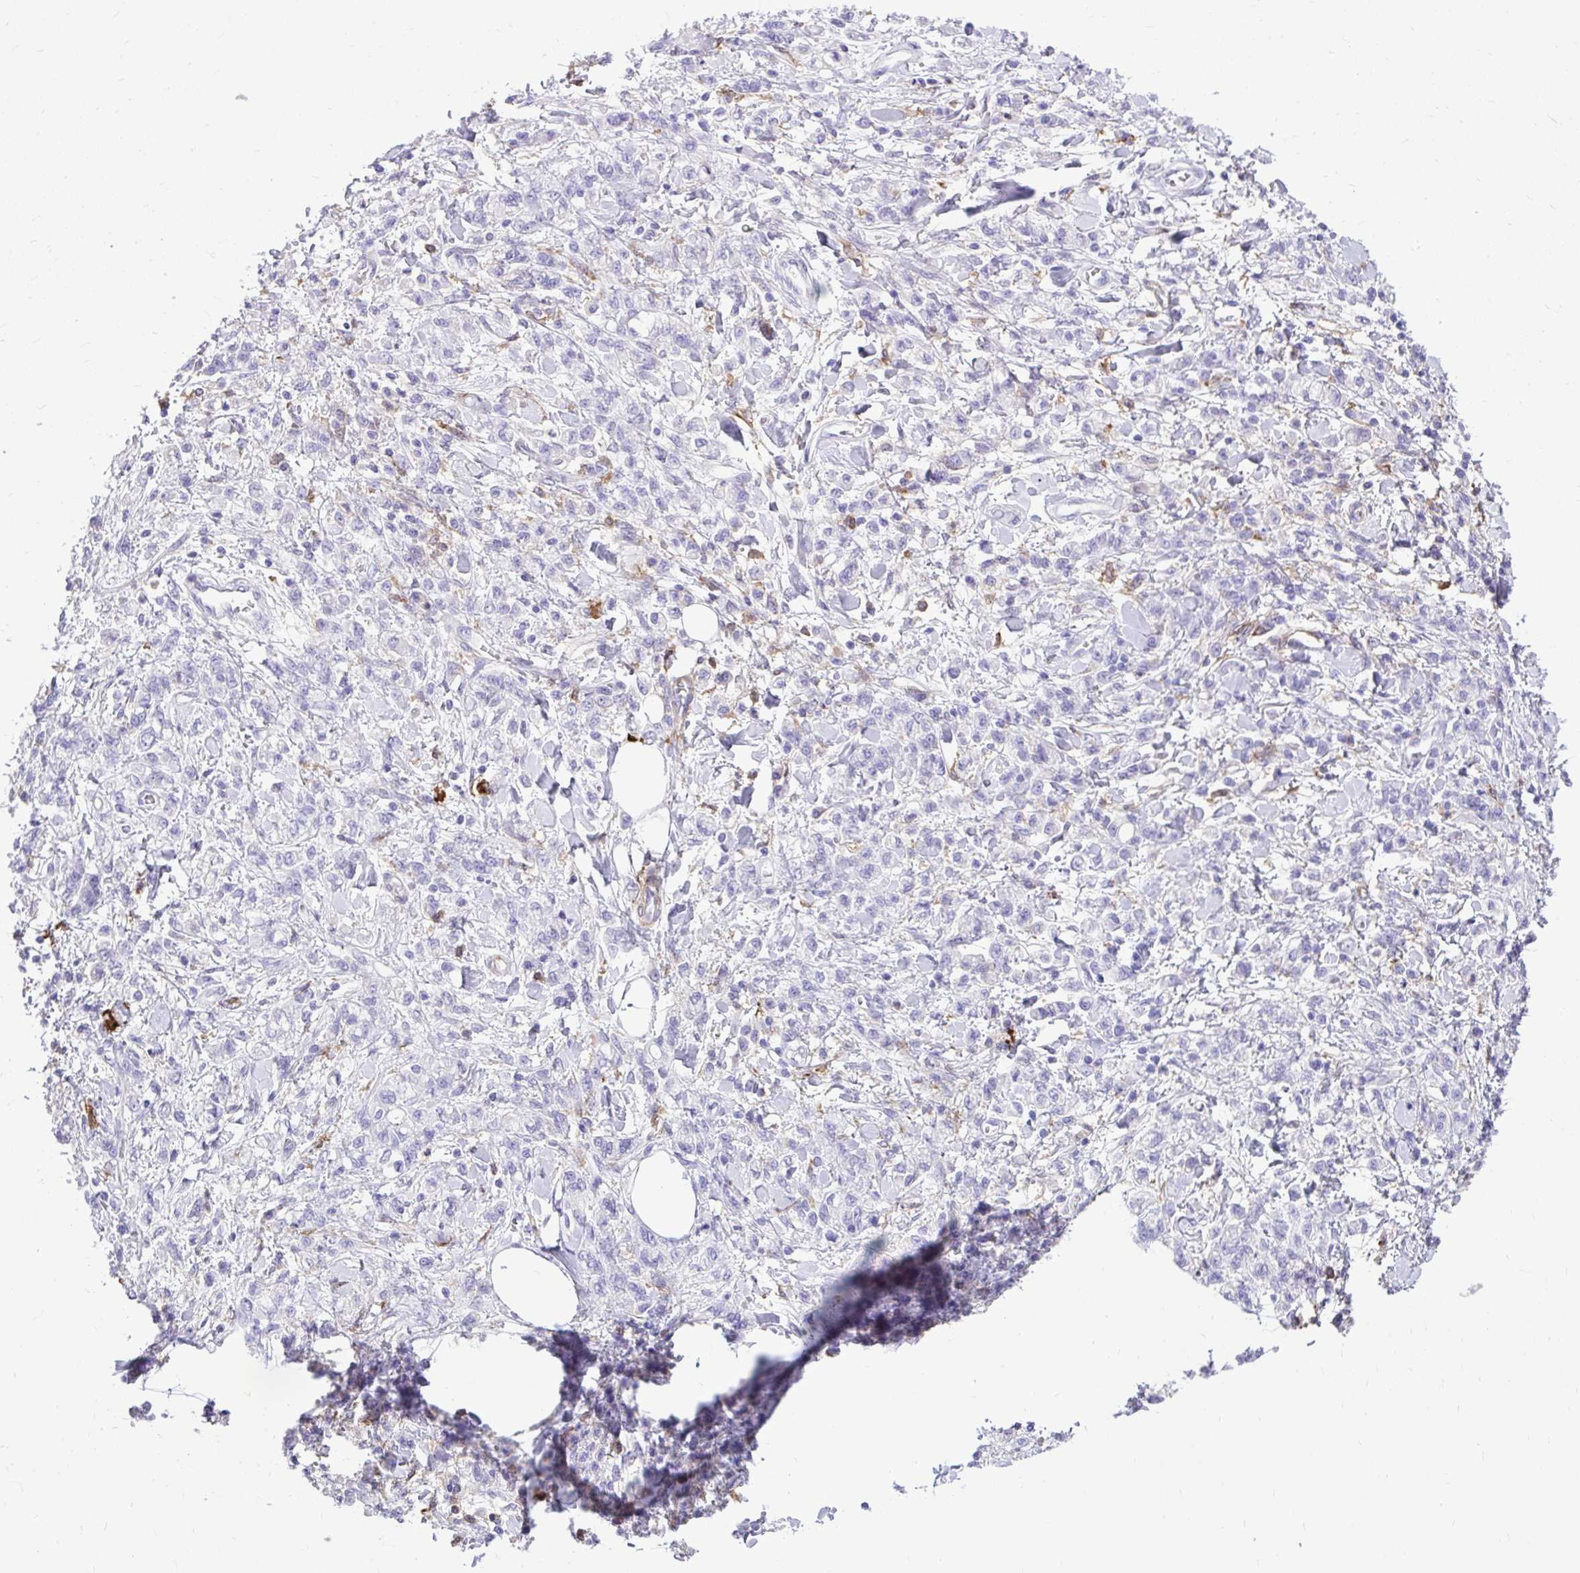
{"staining": {"intensity": "negative", "quantity": "none", "location": "none"}, "tissue": "stomach cancer", "cell_type": "Tumor cells", "image_type": "cancer", "snomed": [{"axis": "morphology", "description": "Adenocarcinoma, NOS"}, {"axis": "topography", "description": "Stomach"}], "caption": "There is no significant positivity in tumor cells of stomach adenocarcinoma. (DAB immunohistochemistry (IHC) with hematoxylin counter stain).", "gene": "TLR7", "patient": {"sex": "male", "age": 77}}